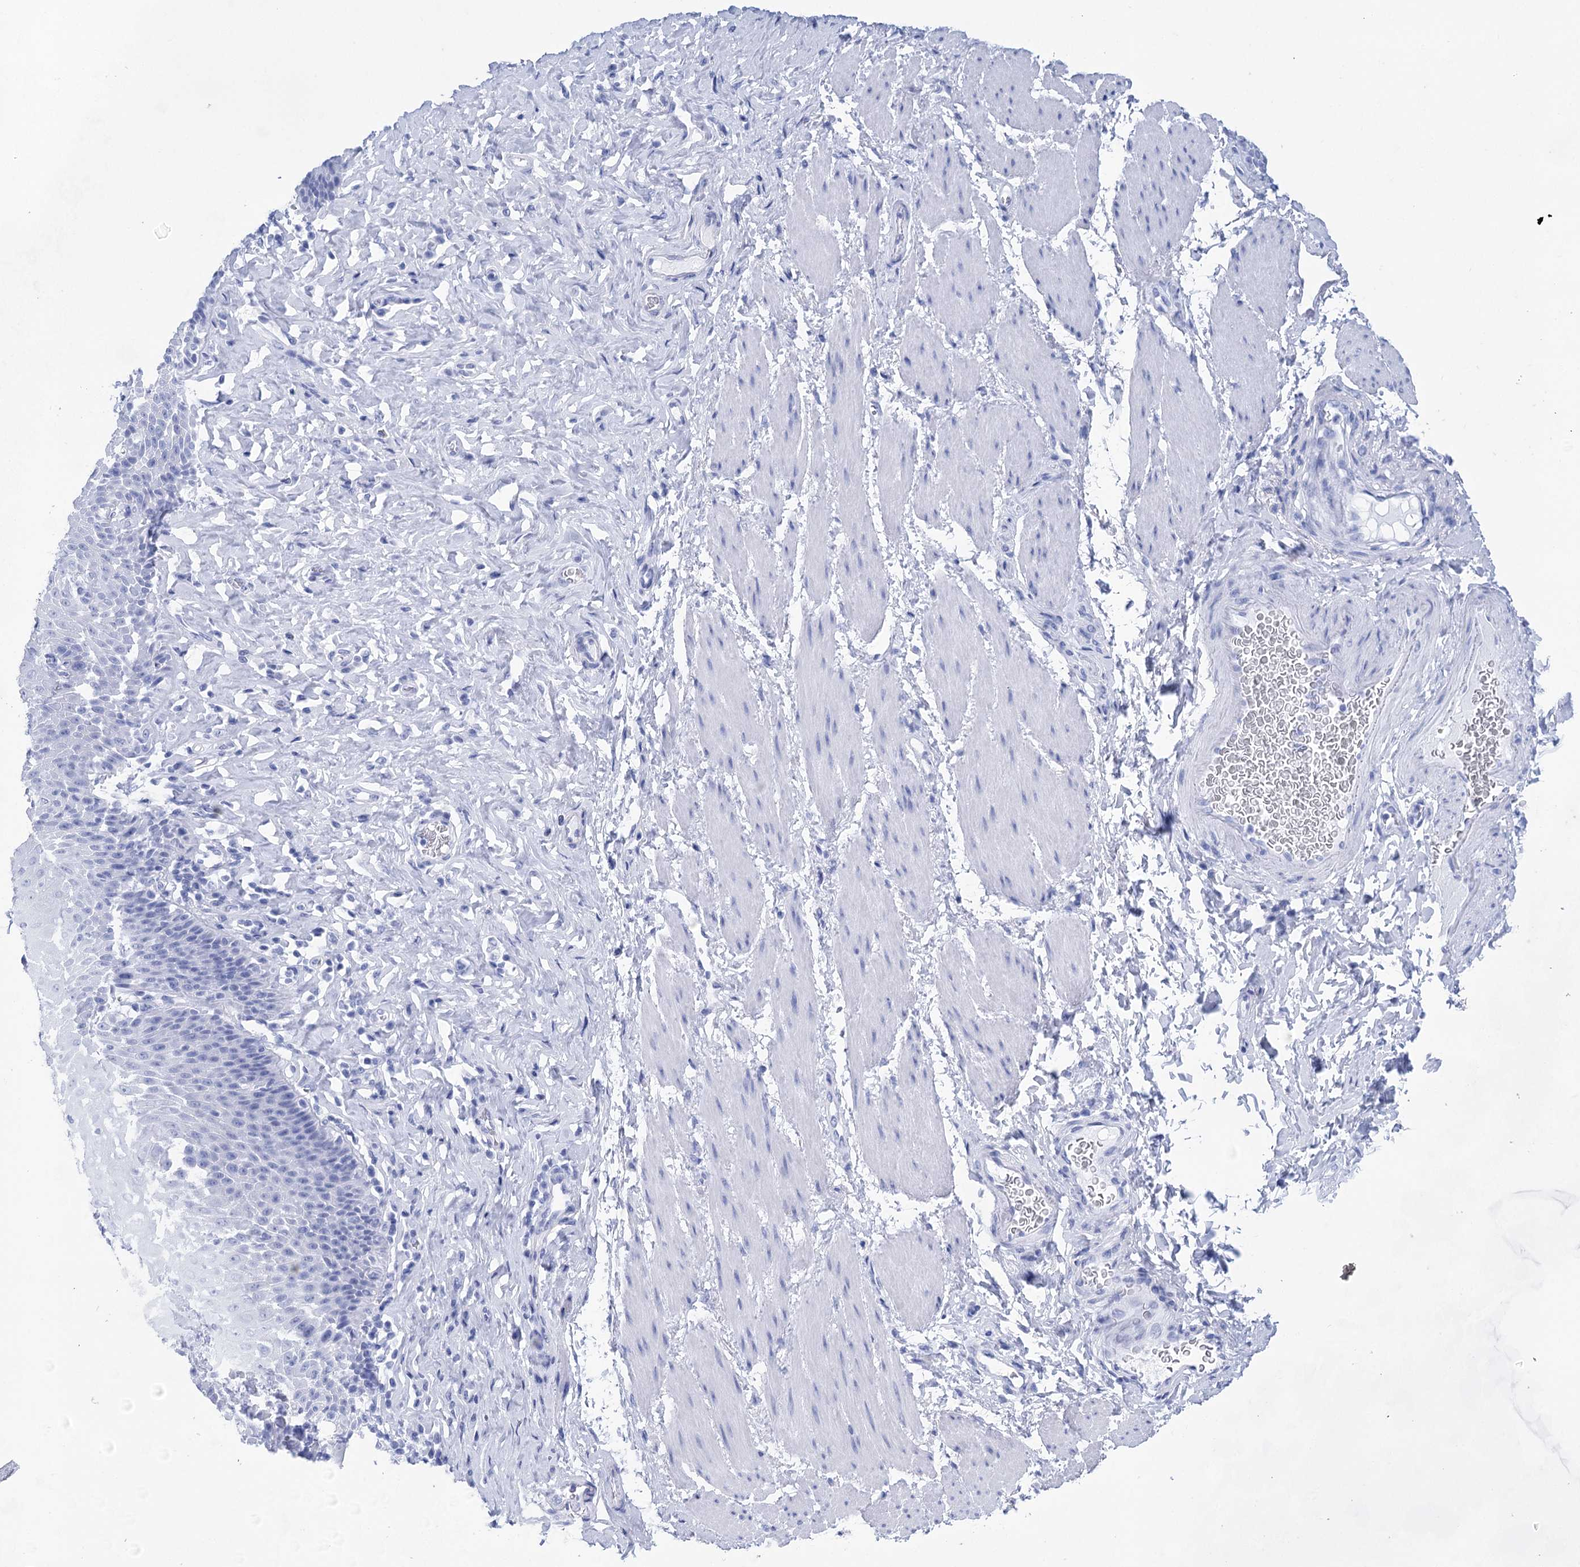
{"staining": {"intensity": "negative", "quantity": "none", "location": "none"}, "tissue": "esophagus", "cell_type": "Squamous epithelial cells", "image_type": "normal", "snomed": [{"axis": "morphology", "description": "Normal tissue, NOS"}, {"axis": "topography", "description": "Esophagus"}], "caption": "Immunohistochemistry of unremarkable esophagus exhibits no expression in squamous epithelial cells. (Stains: DAB IHC with hematoxylin counter stain, Microscopy: brightfield microscopy at high magnification).", "gene": "LALBA", "patient": {"sex": "female", "age": 61}}